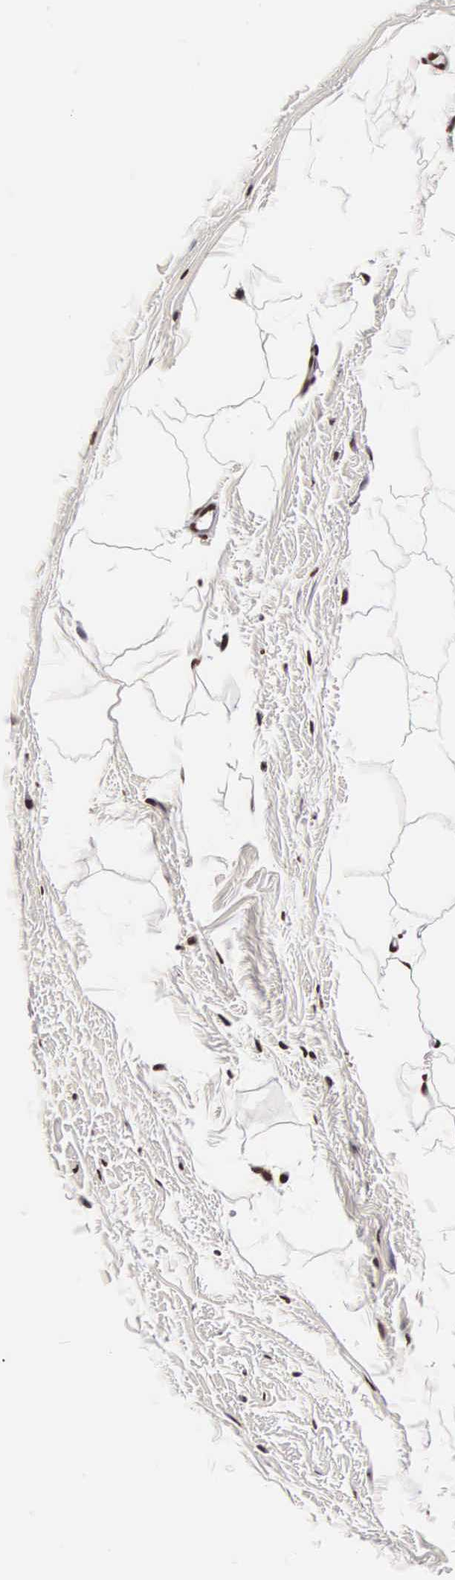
{"staining": {"intensity": "moderate", "quantity": ">75%", "location": "nuclear"}, "tissue": "adipose tissue", "cell_type": "Adipocytes", "image_type": "normal", "snomed": [{"axis": "morphology", "description": "Normal tissue, NOS"}, {"axis": "topography", "description": "Breast"}], "caption": "High-power microscopy captured an immunohistochemistry image of unremarkable adipose tissue, revealing moderate nuclear positivity in approximately >75% of adipocytes.", "gene": "BCL2L2", "patient": {"sex": "female", "age": 45}}